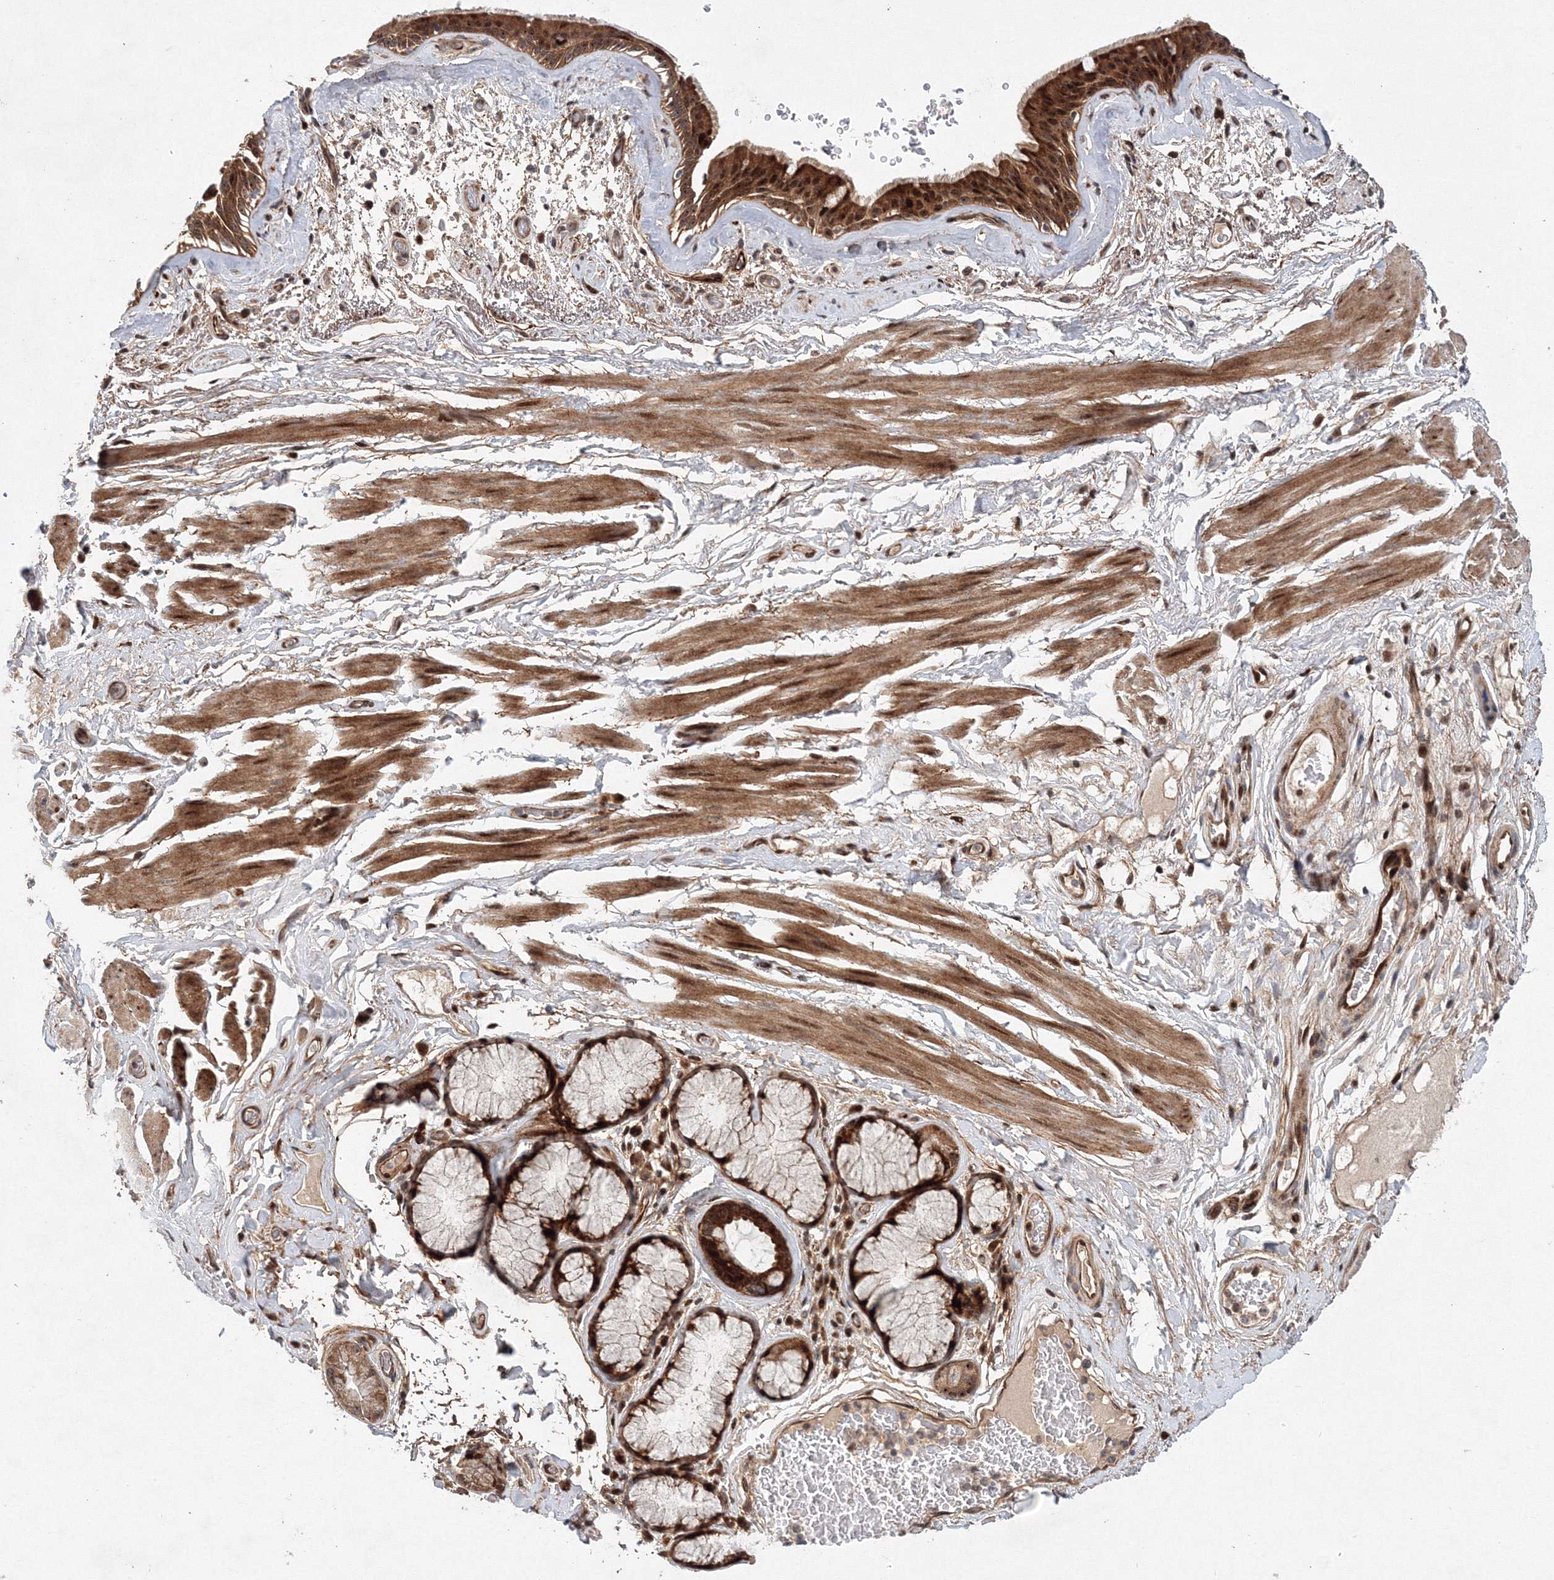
{"staining": {"intensity": "strong", "quantity": ">75%", "location": "cytoplasmic/membranous,nuclear"}, "tissue": "bronchus", "cell_type": "Respiratory epithelial cells", "image_type": "normal", "snomed": [{"axis": "morphology", "description": "Normal tissue, NOS"}, {"axis": "topography", "description": "Cartilage tissue"}], "caption": "Immunohistochemistry micrograph of unremarkable human bronchus stained for a protein (brown), which displays high levels of strong cytoplasmic/membranous,nuclear staining in about >75% of respiratory epithelial cells.", "gene": "ANKAR", "patient": {"sex": "female", "age": 63}}